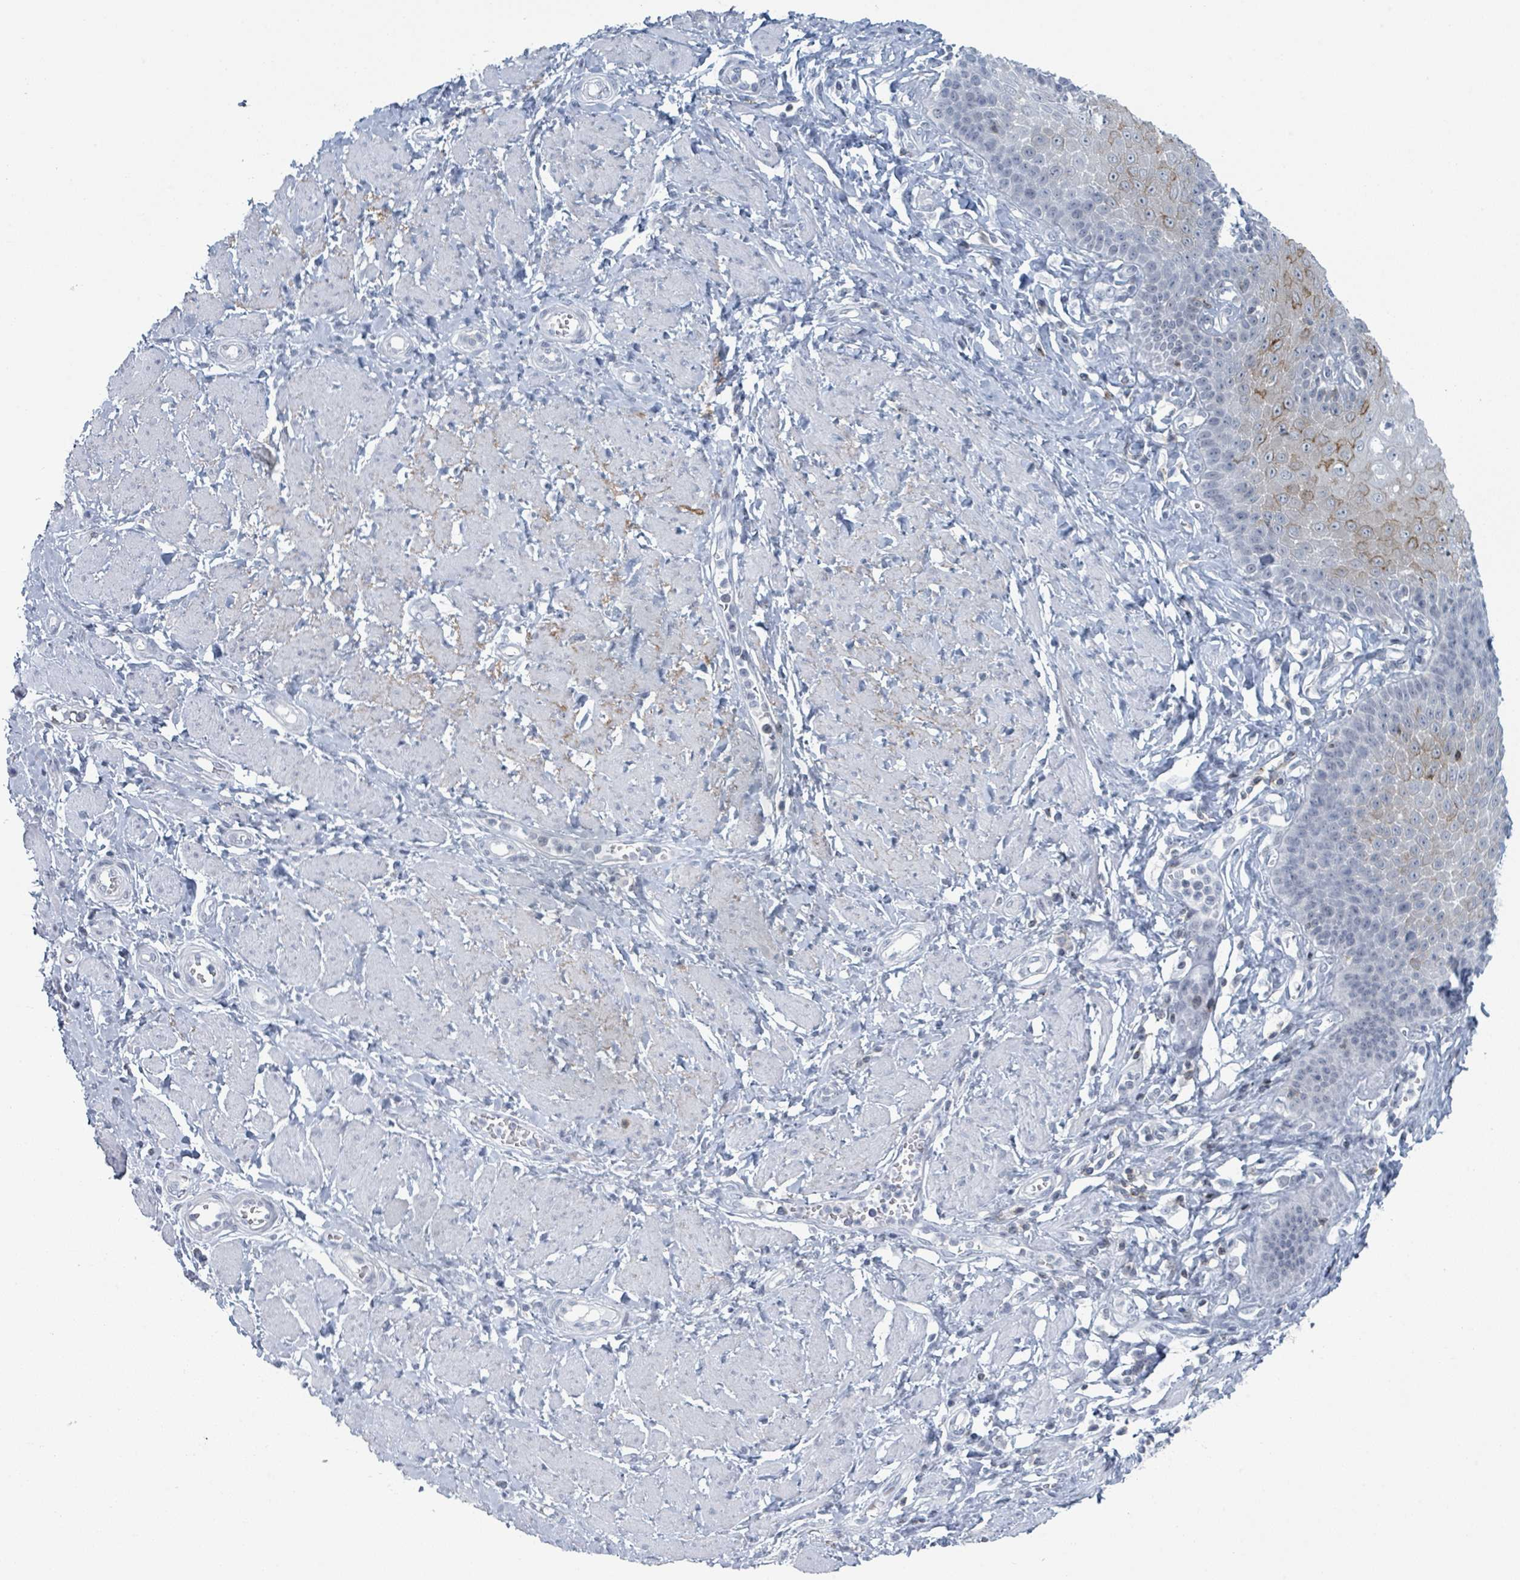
{"staining": {"intensity": "moderate", "quantity": "<25%", "location": "cytoplasmic/membranous"}, "tissue": "esophagus", "cell_type": "Squamous epithelial cells", "image_type": "normal", "snomed": [{"axis": "morphology", "description": "Normal tissue, NOS"}, {"axis": "topography", "description": "Esophagus"}], "caption": "Immunohistochemical staining of normal human esophagus shows moderate cytoplasmic/membranous protein staining in about <25% of squamous epithelial cells.", "gene": "GPR15LG", "patient": {"sex": "male", "age": 67}}